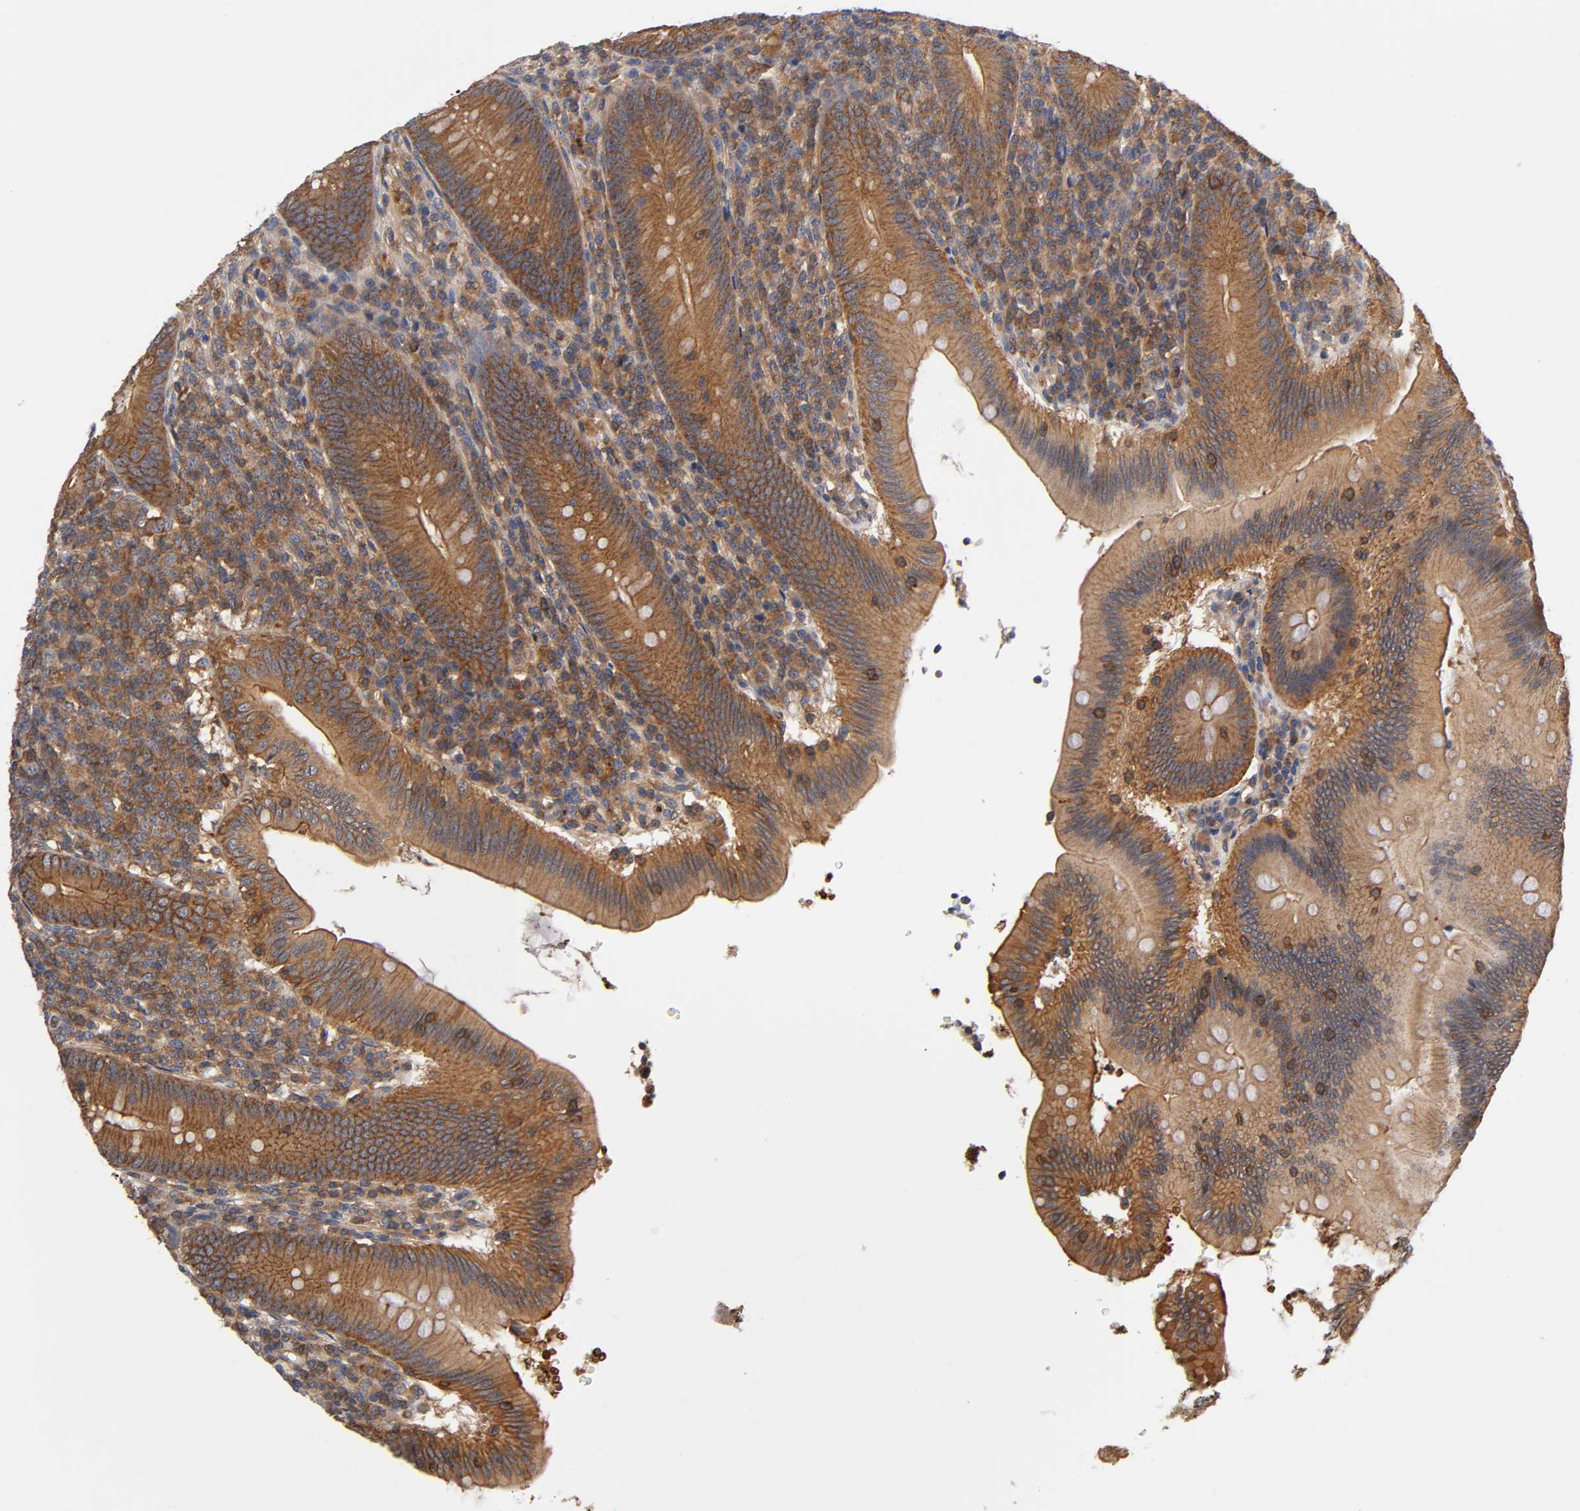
{"staining": {"intensity": "strong", "quantity": ">75%", "location": "cytoplasmic/membranous"}, "tissue": "appendix", "cell_type": "Glandular cells", "image_type": "normal", "snomed": [{"axis": "morphology", "description": "Normal tissue, NOS"}, {"axis": "morphology", "description": "Inflammation, NOS"}, {"axis": "topography", "description": "Appendix"}], "caption": "Protein expression analysis of normal appendix exhibits strong cytoplasmic/membranous staining in about >75% of glandular cells. (DAB (3,3'-diaminobenzidine) IHC, brown staining for protein, blue staining for nuclei).", "gene": "LAMTOR2", "patient": {"sex": "male", "age": 46}}